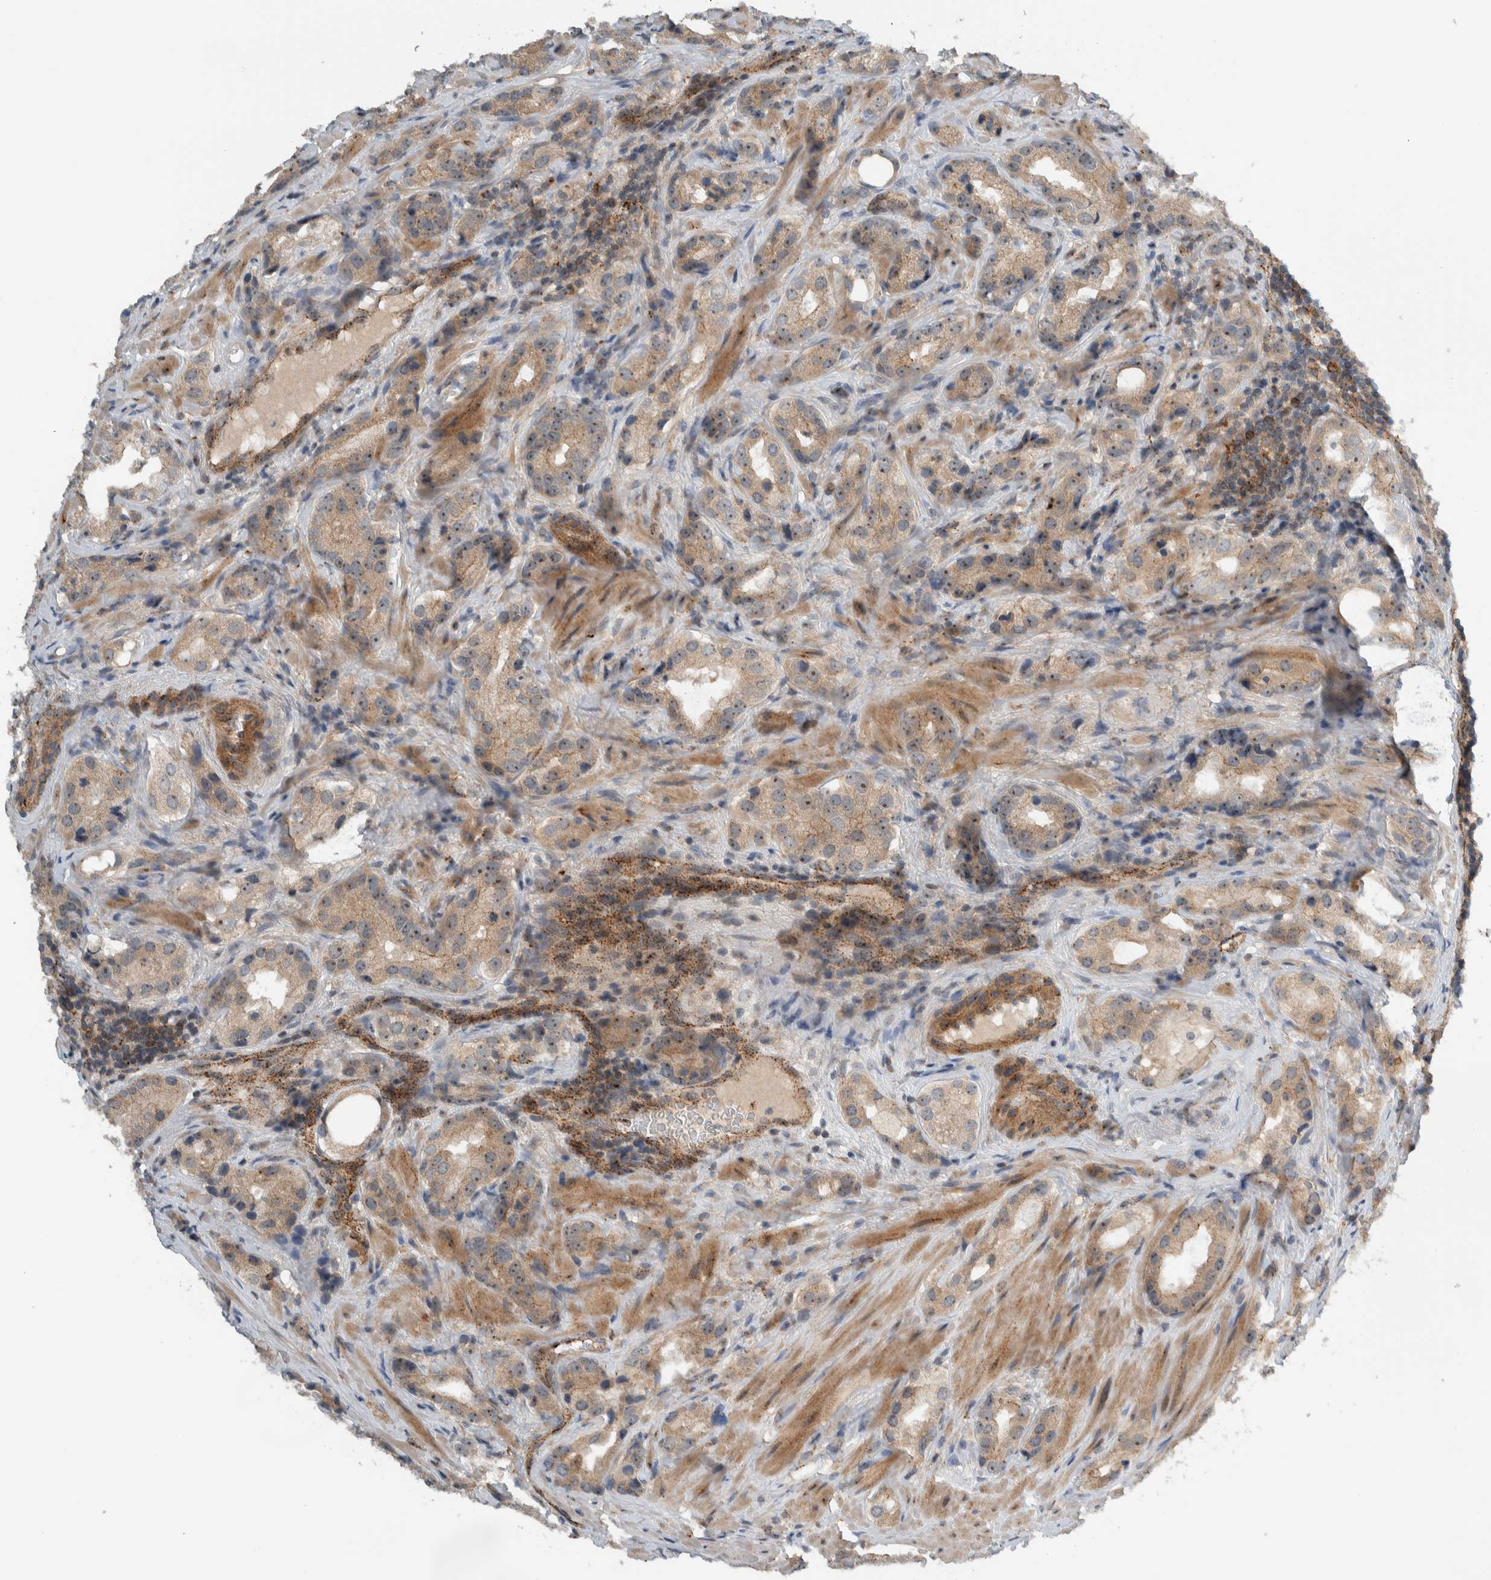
{"staining": {"intensity": "weak", "quantity": ">75%", "location": "cytoplasmic/membranous,nuclear"}, "tissue": "prostate cancer", "cell_type": "Tumor cells", "image_type": "cancer", "snomed": [{"axis": "morphology", "description": "Adenocarcinoma, High grade"}, {"axis": "topography", "description": "Prostate"}], "caption": "Brown immunohistochemical staining in human high-grade adenocarcinoma (prostate) exhibits weak cytoplasmic/membranous and nuclear positivity in approximately >75% of tumor cells. (DAB (3,3'-diaminobenzidine) IHC with brightfield microscopy, high magnification).", "gene": "MPRIP", "patient": {"sex": "male", "age": 63}}